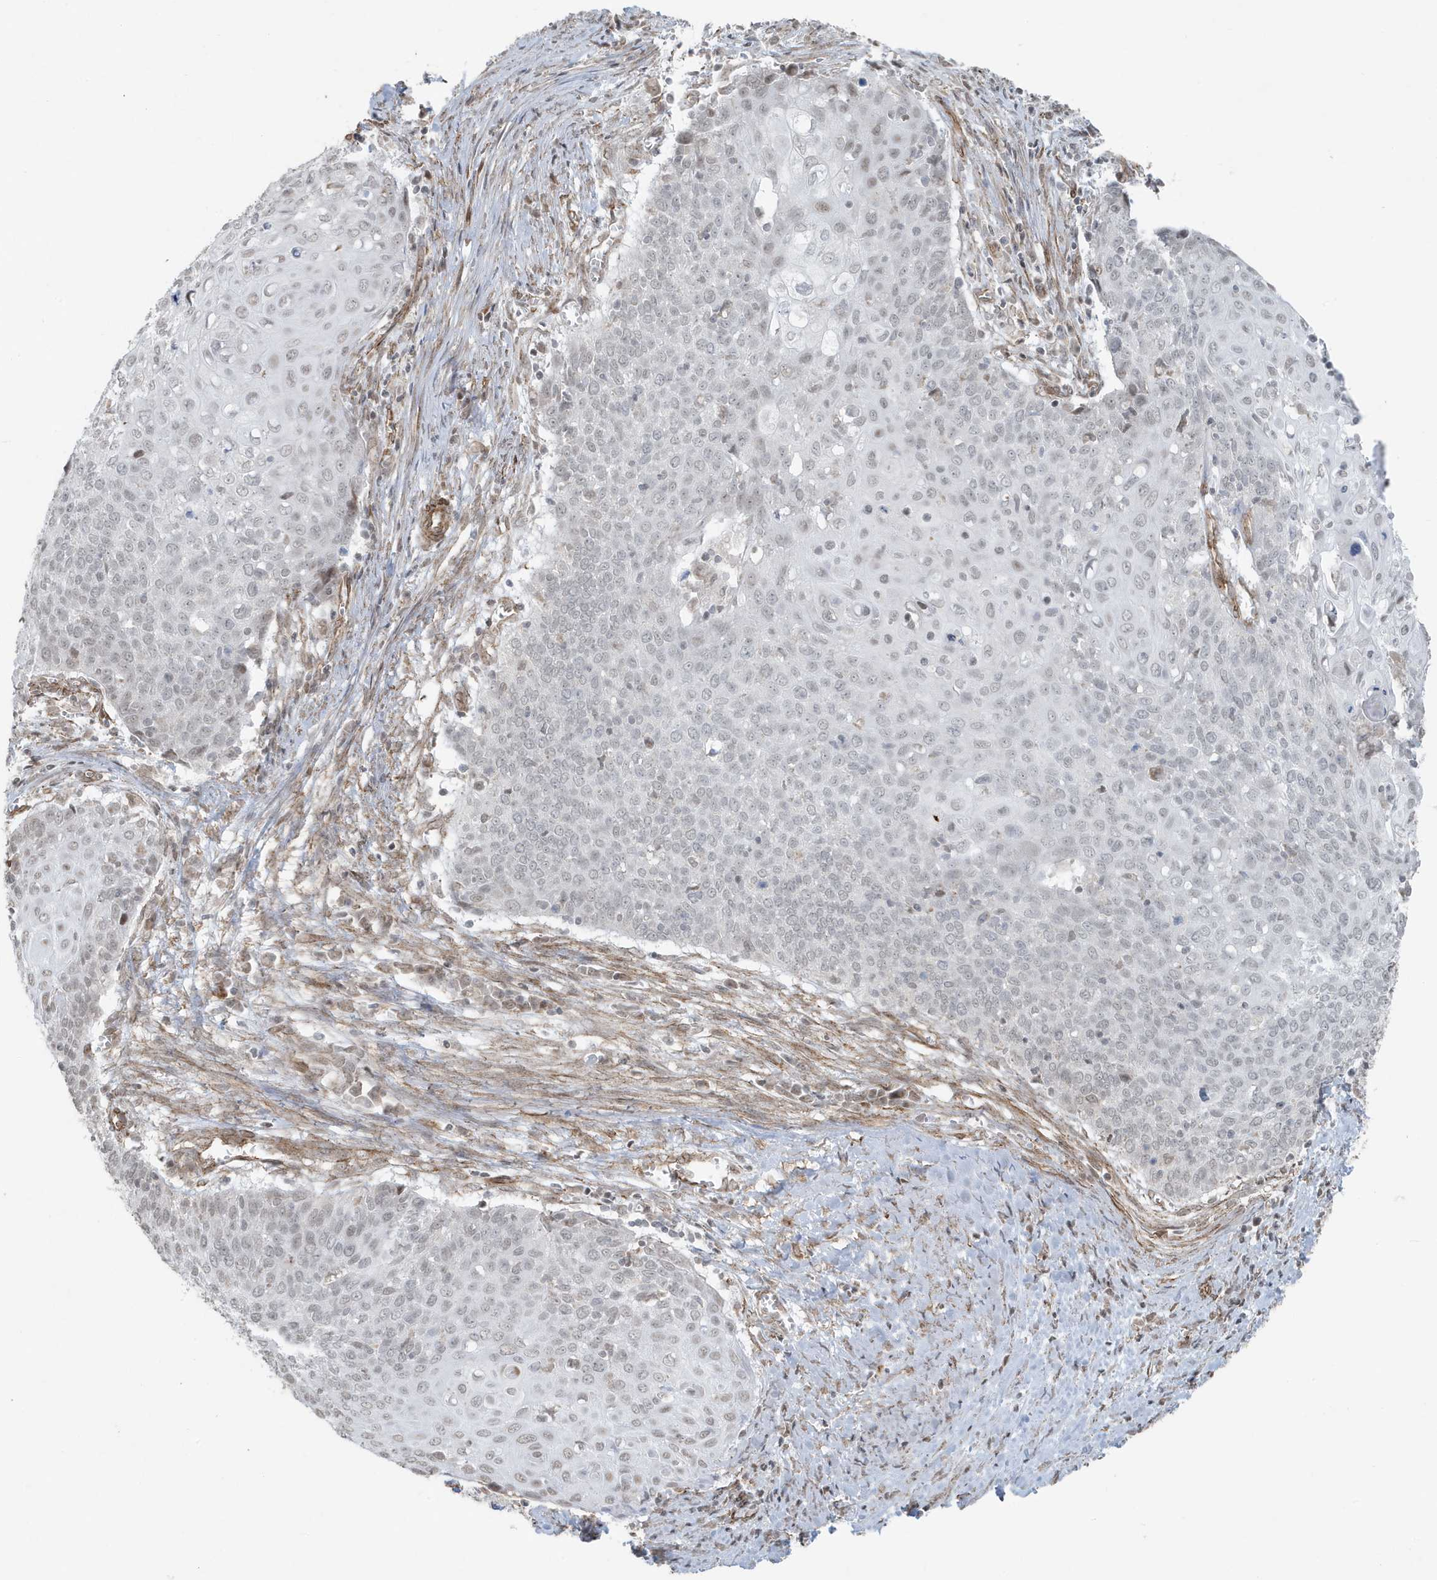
{"staining": {"intensity": "negative", "quantity": "none", "location": "none"}, "tissue": "cervical cancer", "cell_type": "Tumor cells", "image_type": "cancer", "snomed": [{"axis": "morphology", "description": "Squamous cell carcinoma, NOS"}, {"axis": "topography", "description": "Cervix"}], "caption": "Tumor cells show no significant positivity in cervical squamous cell carcinoma.", "gene": "CHCHD4", "patient": {"sex": "female", "age": 39}}